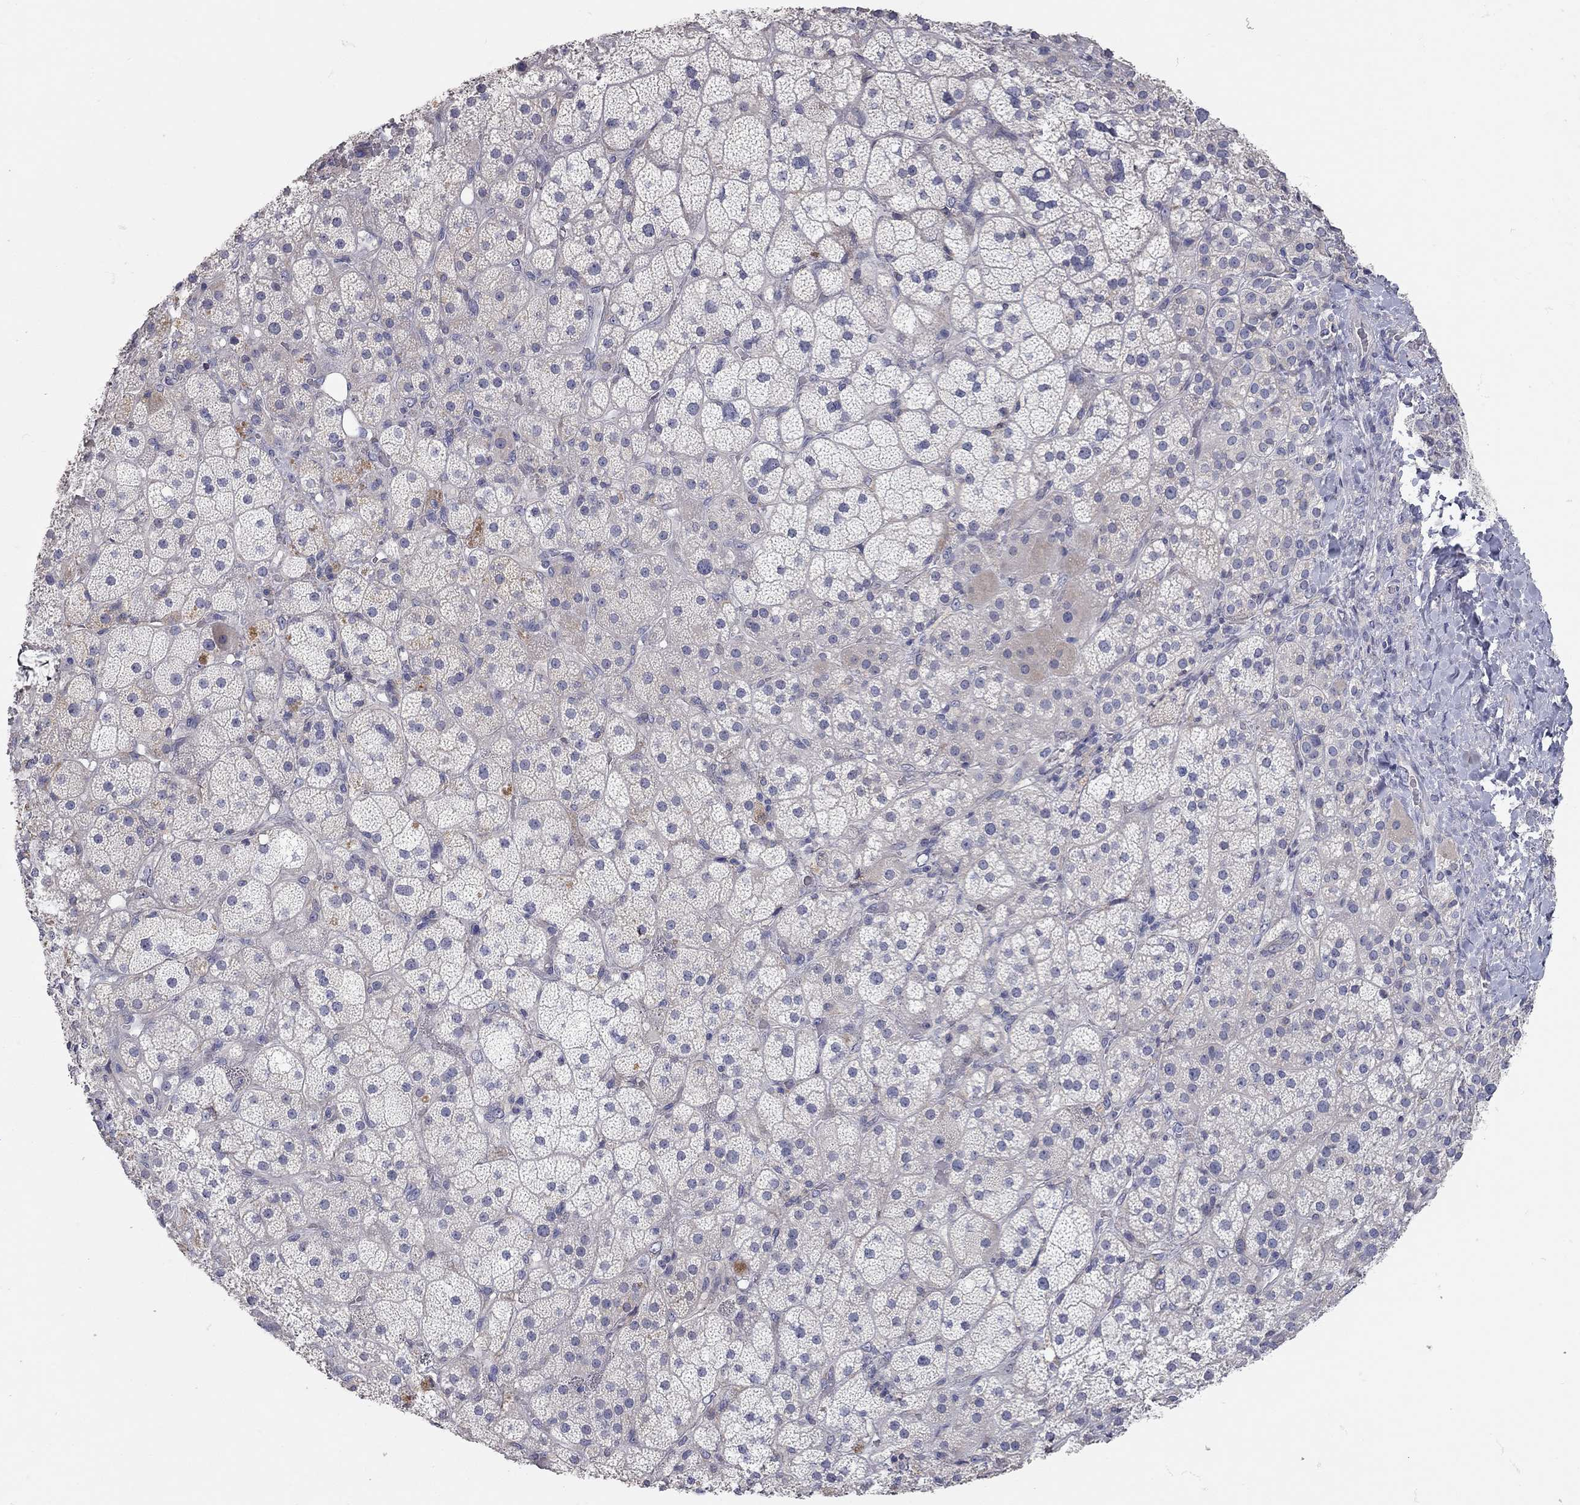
{"staining": {"intensity": "negative", "quantity": "none", "location": "none"}, "tissue": "adrenal gland", "cell_type": "Glandular cells", "image_type": "normal", "snomed": [{"axis": "morphology", "description": "Normal tissue, NOS"}, {"axis": "topography", "description": "Adrenal gland"}], "caption": "IHC photomicrograph of normal adrenal gland: human adrenal gland stained with DAB displays no significant protein staining in glandular cells.", "gene": "XAGE2", "patient": {"sex": "male", "age": 57}}